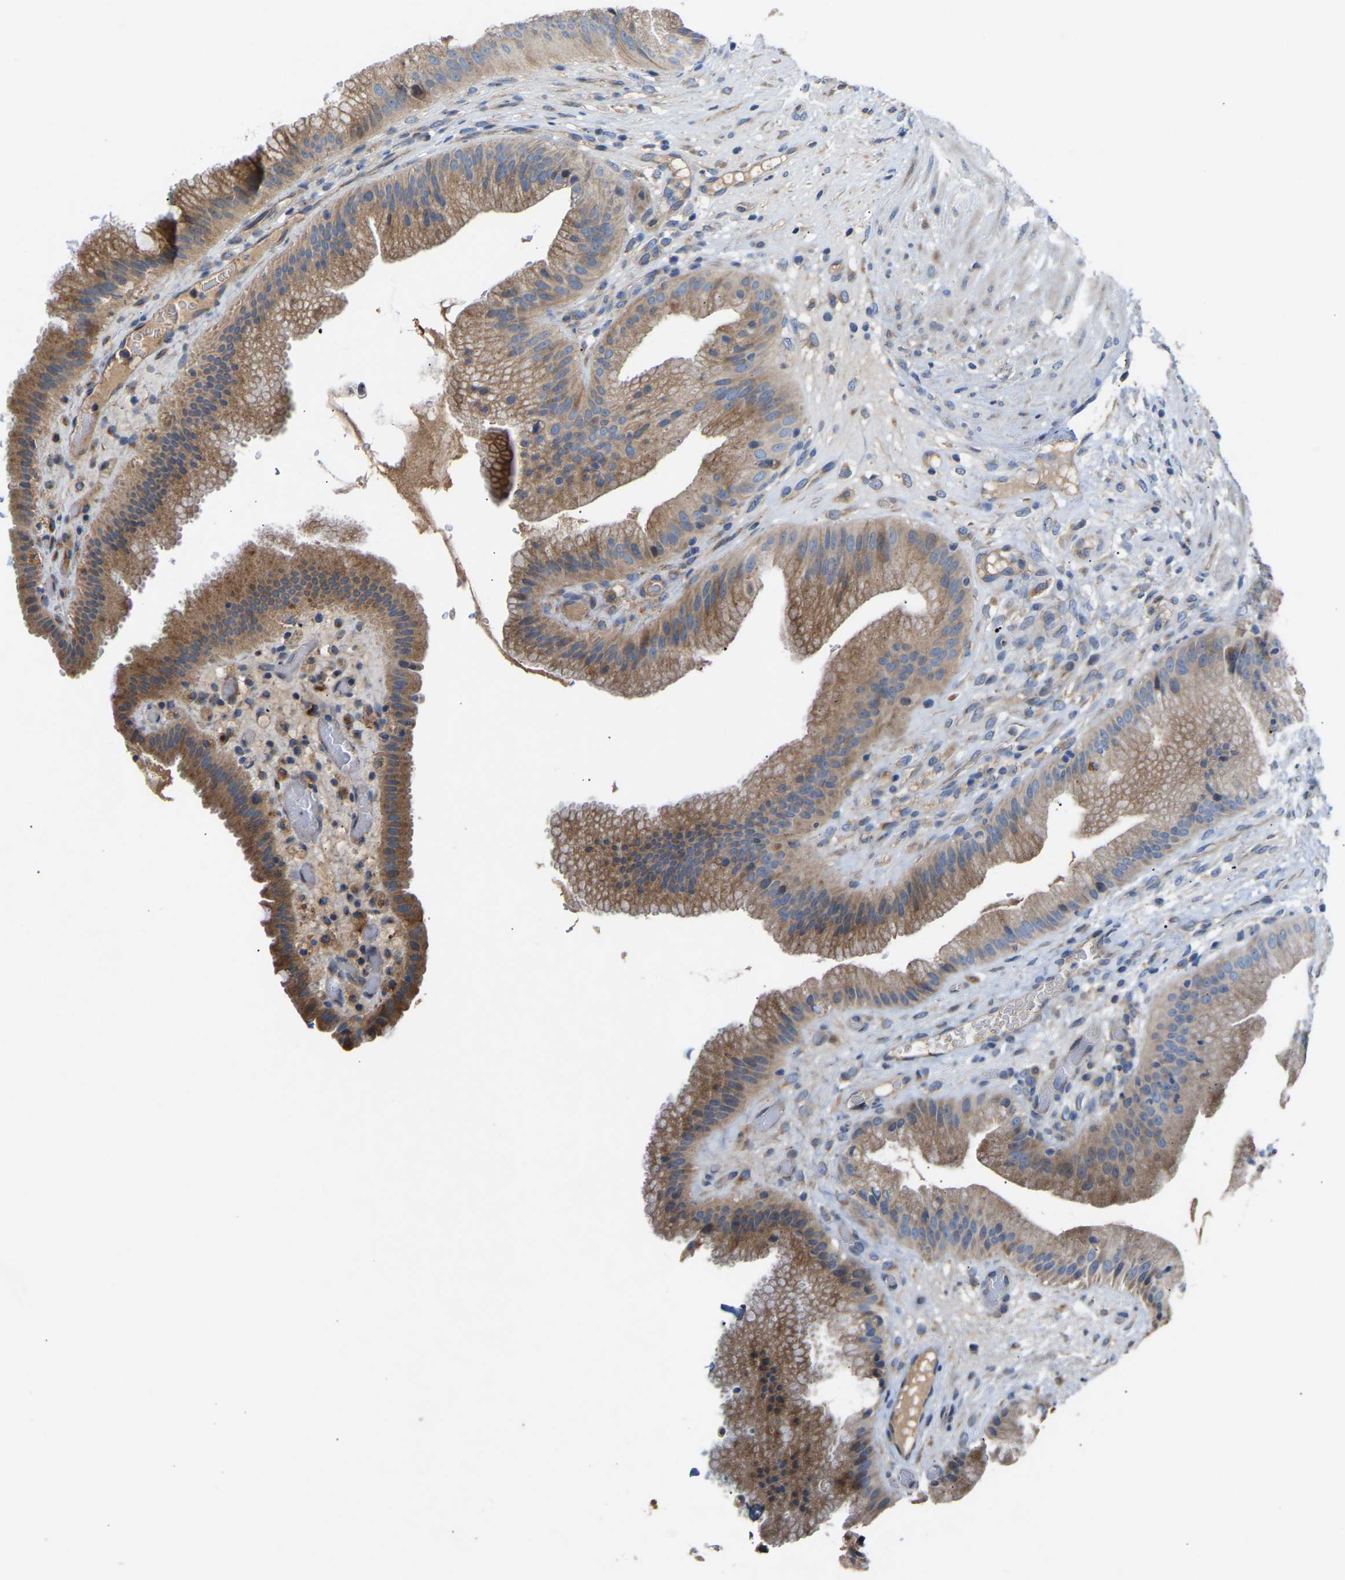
{"staining": {"intensity": "moderate", "quantity": ">75%", "location": "cytoplasmic/membranous"}, "tissue": "gallbladder", "cell_type": "Glandular cells", "image_type": "normal", "snomed": [{"axis": "morphology", "description": "Normal tissue, NOS"}, {"axis": "topography", "description": "Gallbladder"}], "caption": "Moderate cytoplasmic/membranous protein expression is present in about >75% of glandular cells in gallbladder. The staining was performed using DAB (3,3'-diaminobenzidine), with brown indicating positive protein expression. Nuclei are stained blue with hematoxylin.", "gene": "RGP1", "patient": {"sex": "male", "age": 49}}